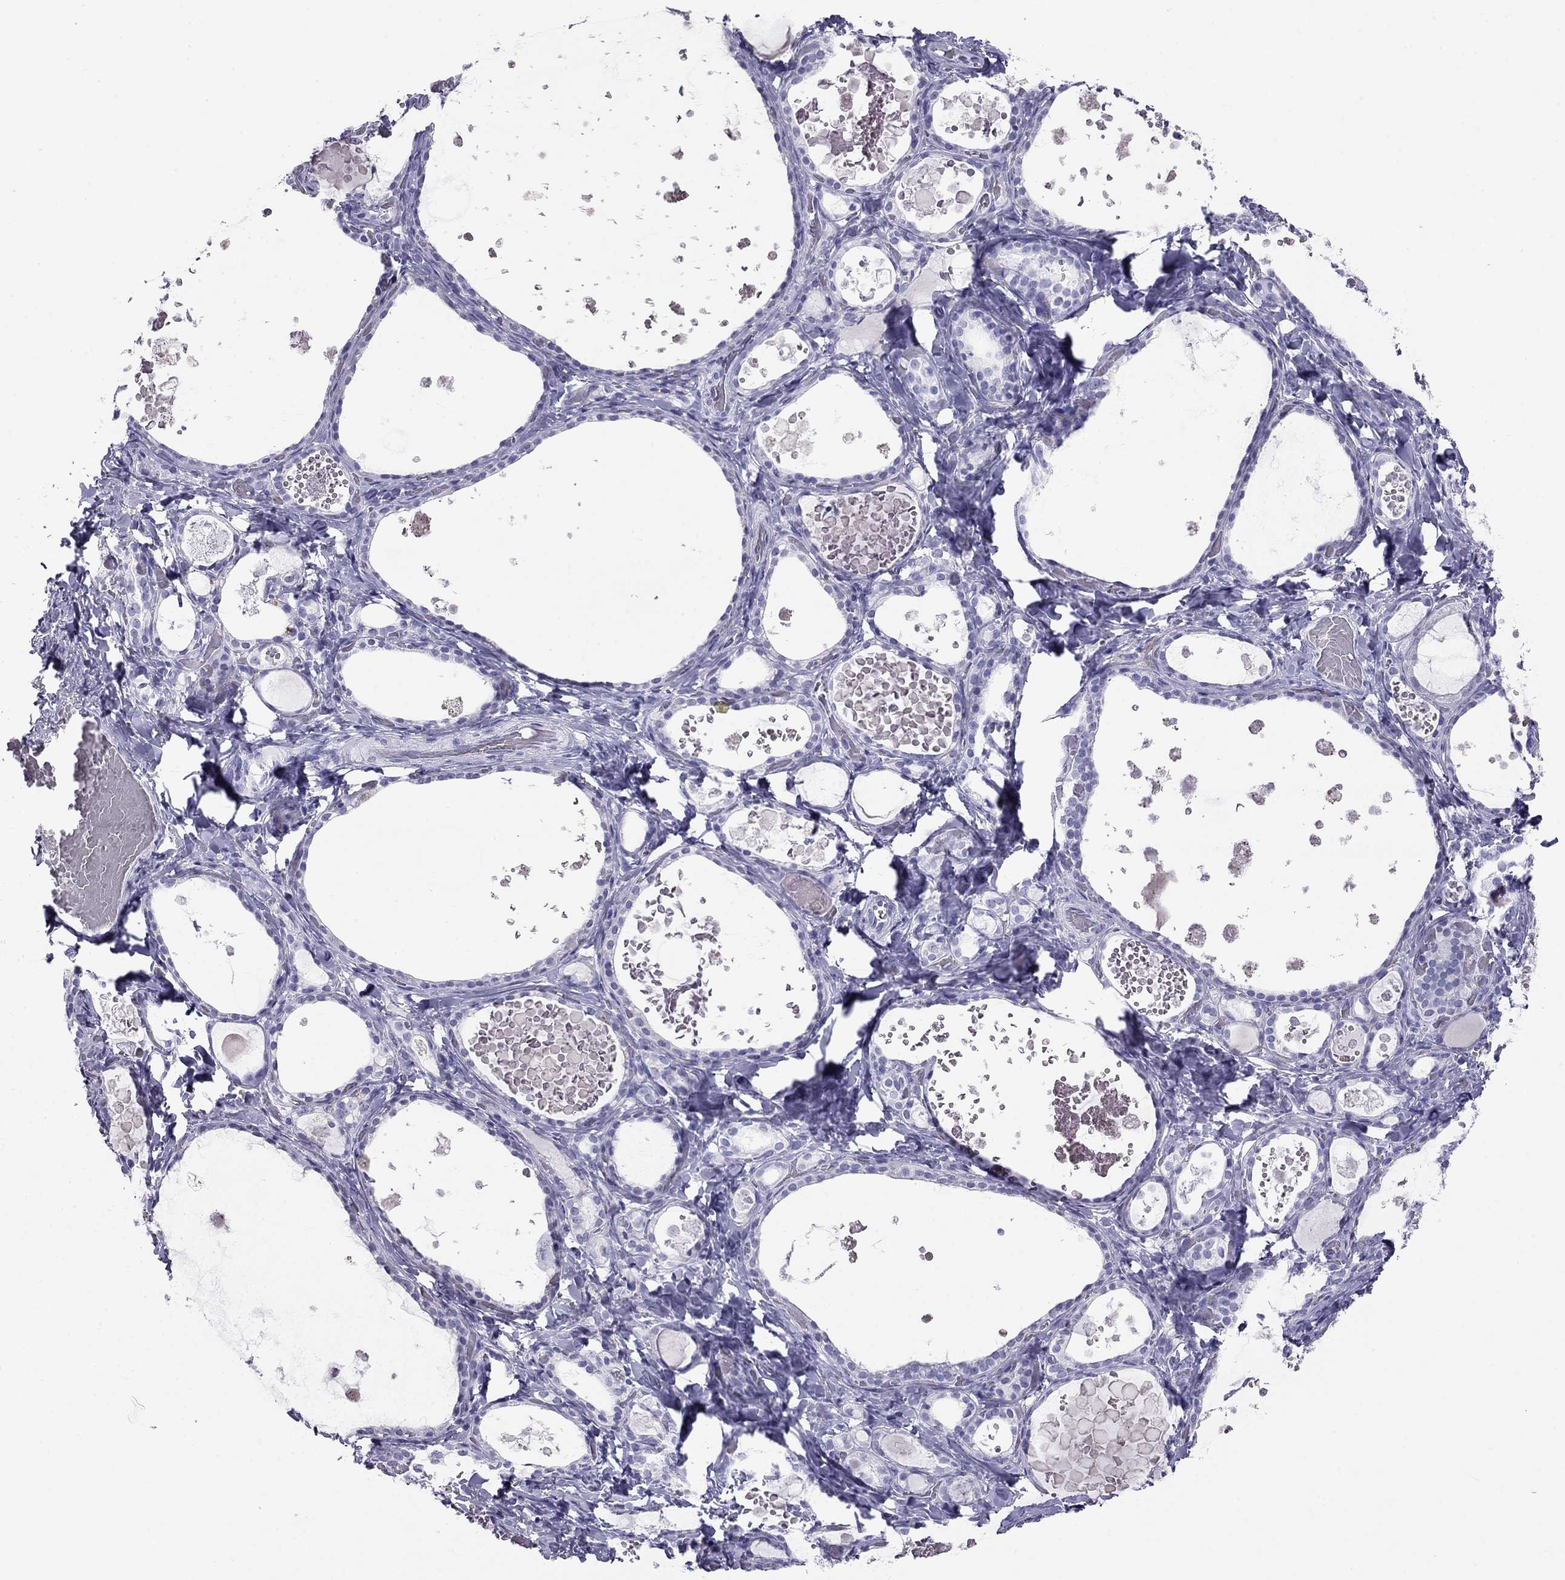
{"staining": {"intensity": "negative", "quantity": "none", "location": "none"}, "tissue": "thyroid gland", "cell_type": "Glandular cells", "image_type": "normal", "snomed": [{"axis": "morphology", "description": "Normal tissue, NOS"}, {"axis": "topography", "description": "Thyroid gland"}], "caption": "IHC histopathology image of benign thyroid gland stained for a protein (brown), which displays no staining in glandular cells.", "gene": "KLRG1", "patient": {"sex": "female", "age": 56}}